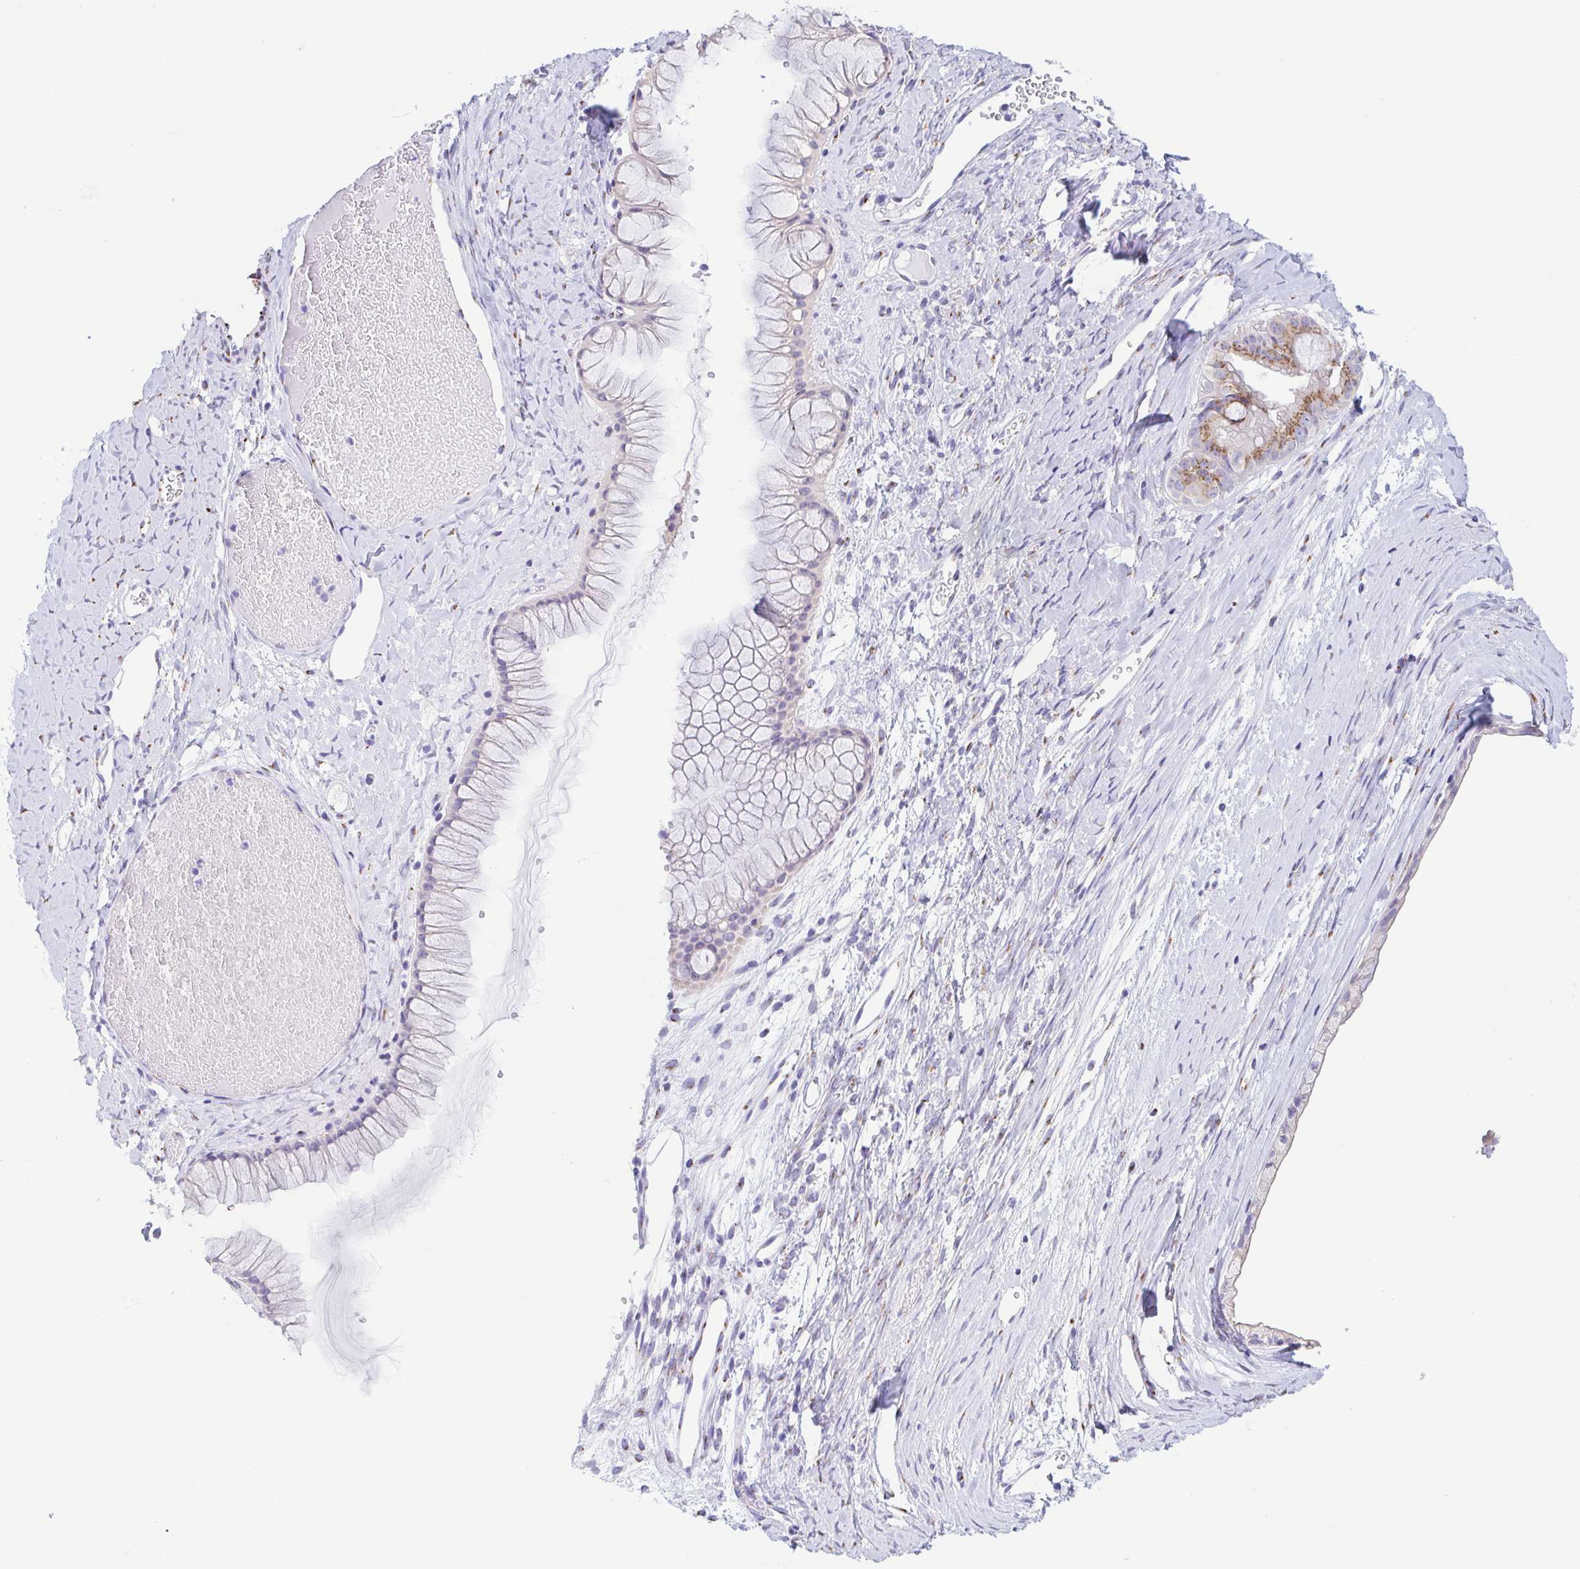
{"staining": {"intensity": "moderate", "quantity": "<25%", "location": "cytoplasmic/membranous"}, "tissue": "ovarian cancer", "cell_type": "Tumor cells", "image_type": "cancer", "snomed": [{"axis": "morphology", "description": "Cystadenocarcinoma, mucinous, NOS"}, {"axis": "topography", "description": "Ovary"}], "caption": "Protein expression analysis of mucinous cystadenocarcinoma (ovarian) shows moderate cytoplasmic/membranous positivity in approximately <25% of tumor cells.", "gene": "SULT1B1", "patient": {"sex": "female", "age": 61}}